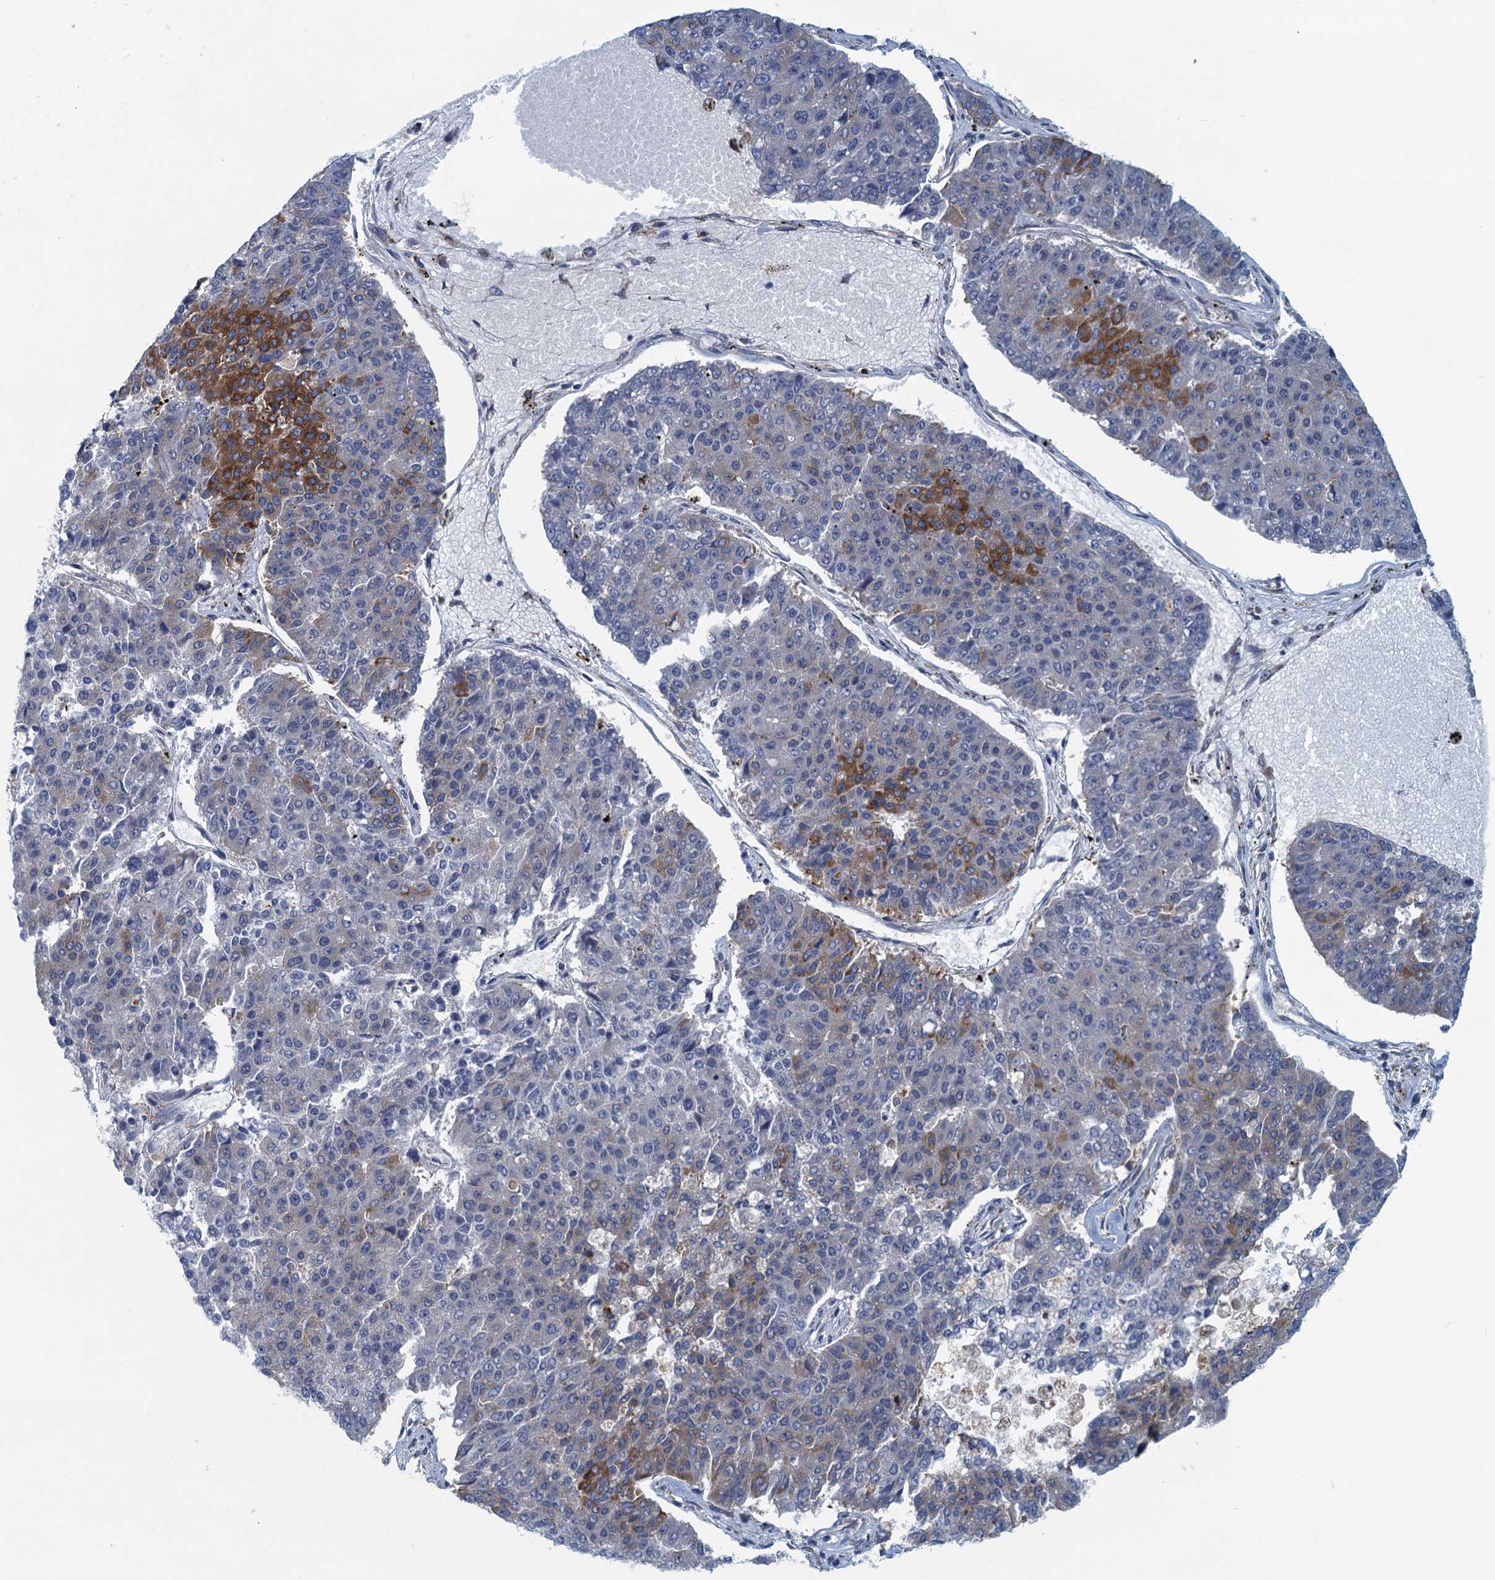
{"staining": {"intensity": "moderate", "quantity": "25%-75%", "location": "cytoplasmic/membranous"}, "tissue": "pancreatic cancer", "cell_type": "Tumor cells", "image_type": "cancer", "snomed": [{"axis": "morphology", "description": "Adenocarcinoma, NOS"}, {"axis": "topography", "description": "Pancreas"}], "caption": "This is a micrograph of immunohistochemistry staining of pancreatic cancer (adenocarcinoma), which shows moderate staining in the cytoplasmic/membranous of tumor cells.", "gene": "MYDGF", "patient": {"sex": "male", "age": 50}}